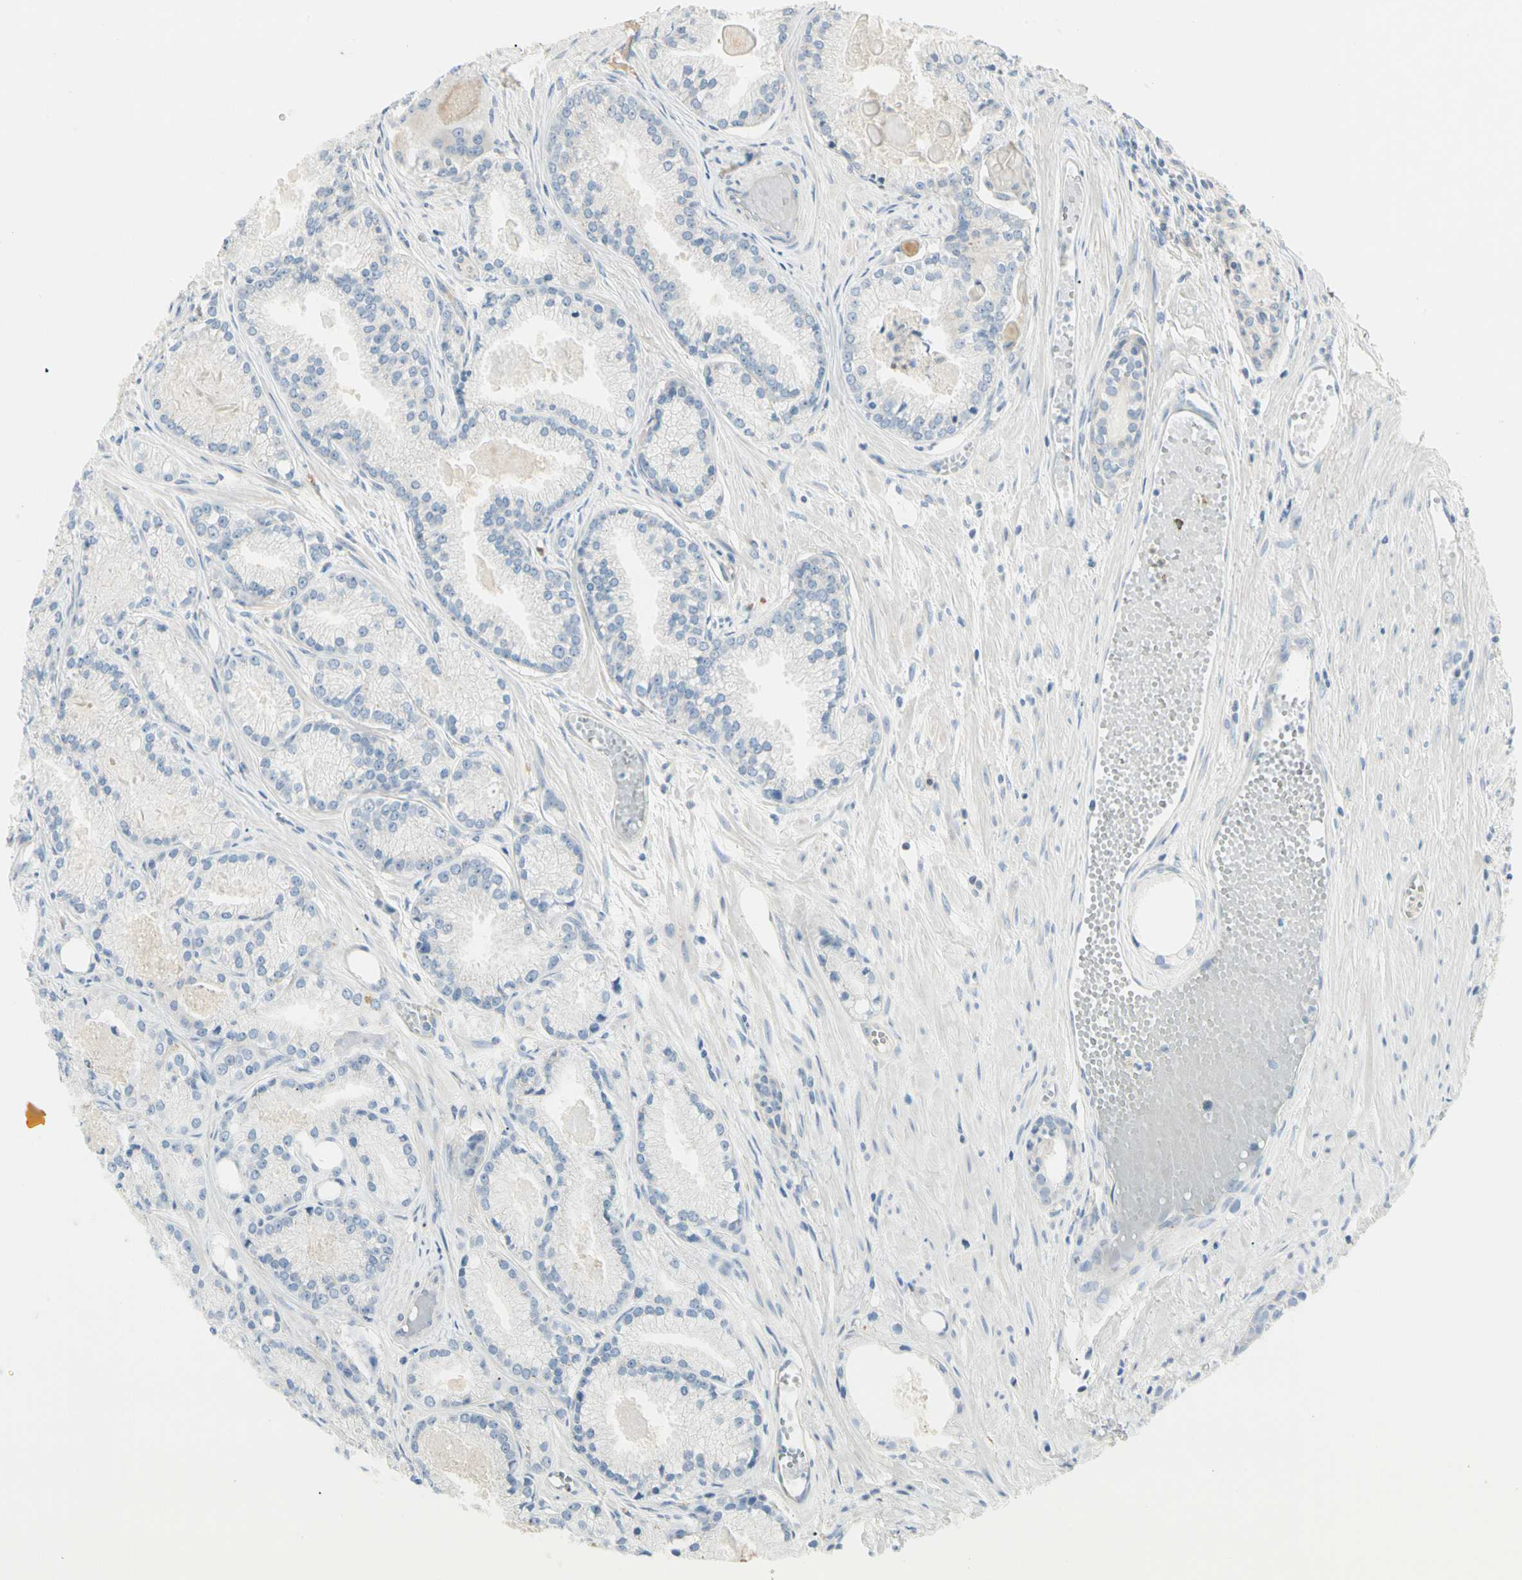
{"staining": {"intensity": "negative", "quantity": "none", "location": "none"}, "tissue": "prostate cancer", "cell_type": "Tumor cells", "image_type": "cancer", "snomed": [{"axis": "morphology", "description": "Adenocarcinoma, Low grade"}, {"axis": "topography", "description": "Prostate"}], "caption": "IHC of prostate cancer demonstrates no staining in tumor cells. (DAB immunohistochemistry (IHC), high magnification).", "gene": "ALDH18A1", "patient": {"sex": "male", "age": 72}}